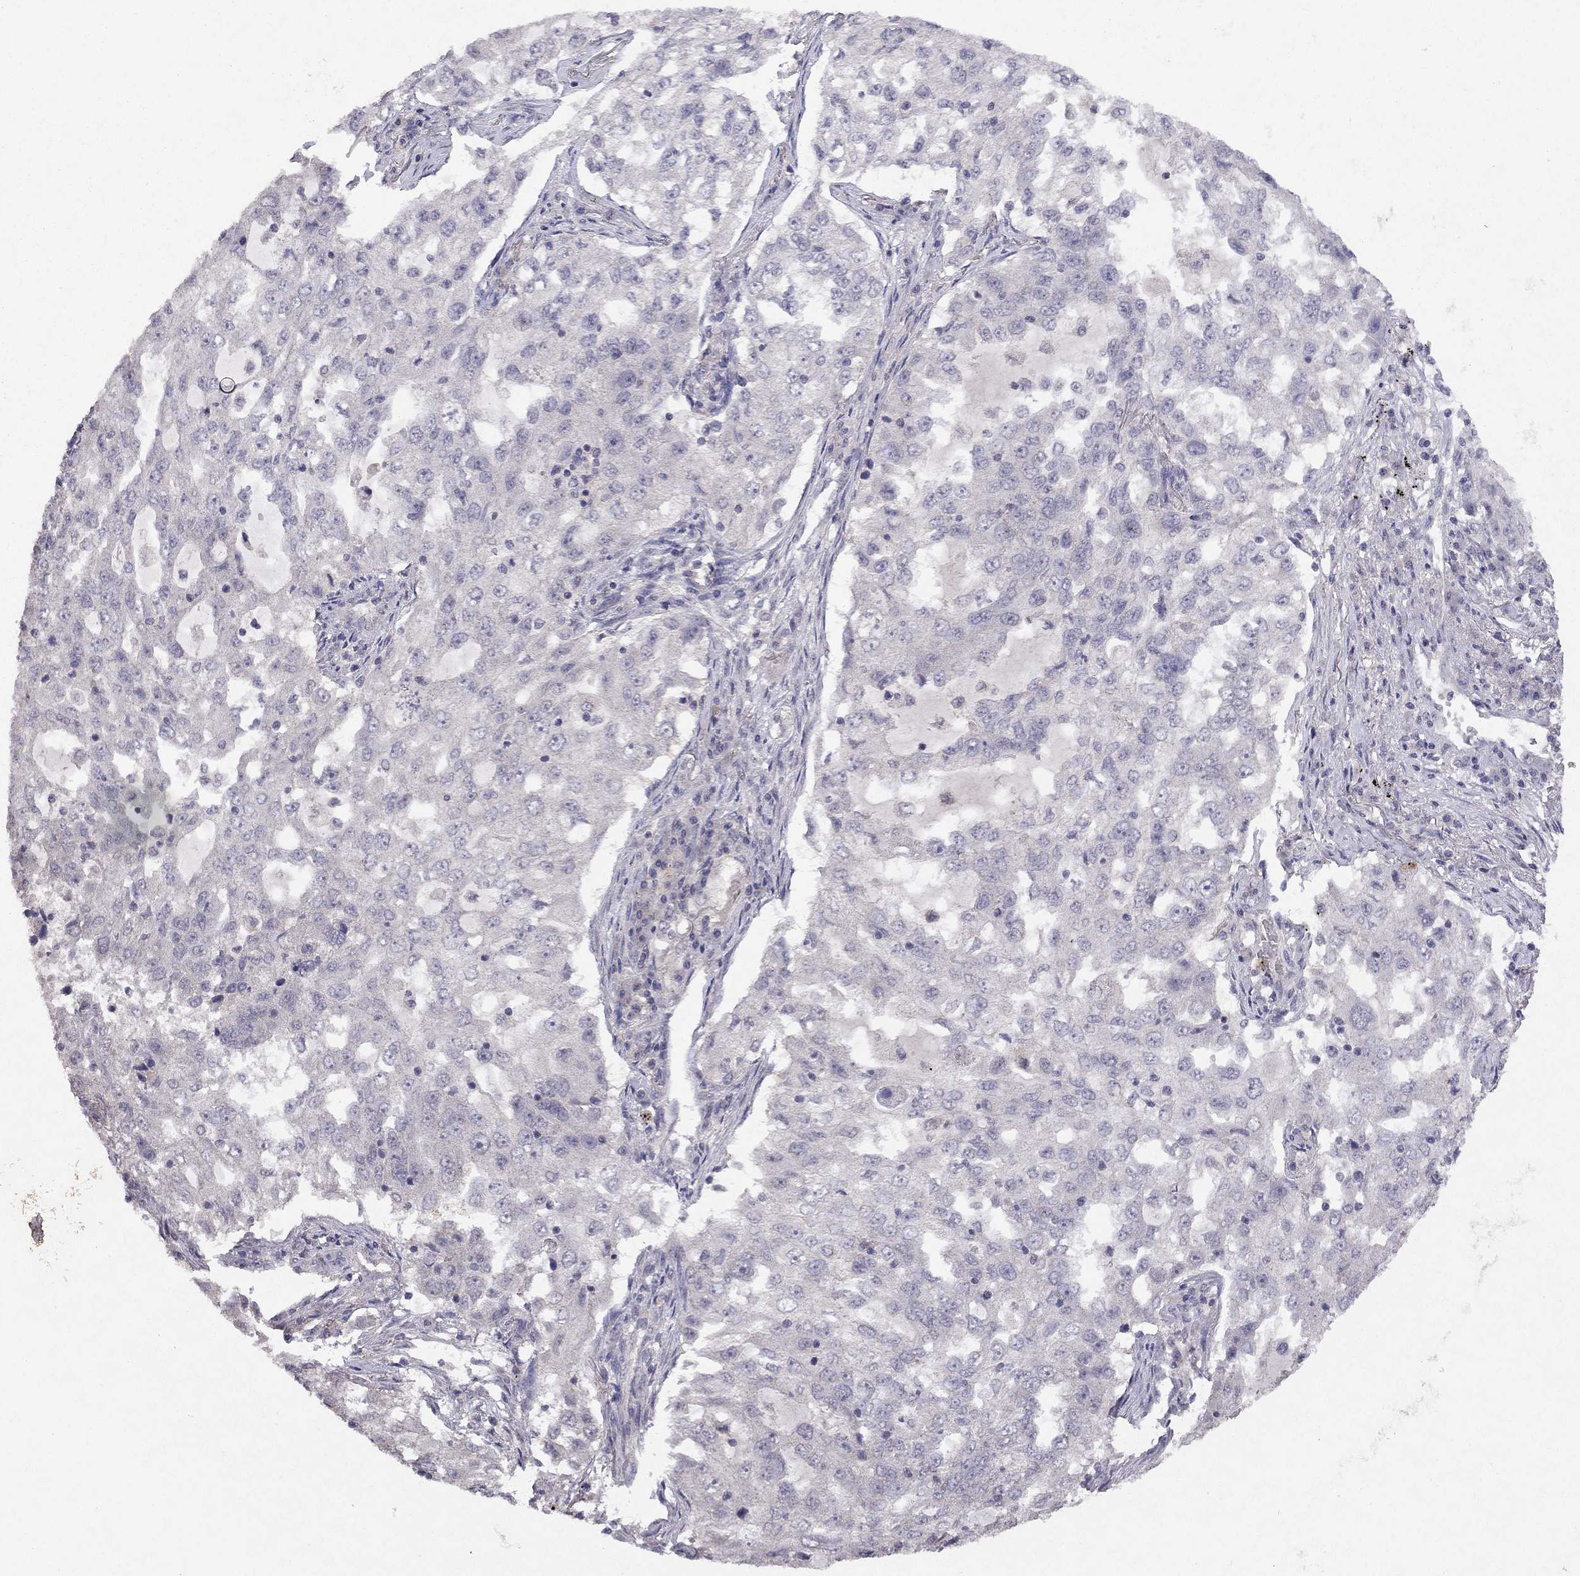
{"staining": {"intensity": "negative", "quantity": "none", "location": "none"}, "tissue": "lung cancer", "cell_type": "Tumor cells", "image_type": "cancer", "snomed": [{"axis": "morphology", "description": "Adenocarcinoma, NOS"}, {"axis": "topography", "description": "Lung"}], "caption": "An image of human lung cancer (adenocarcinoma) is negative for staining in tumor cells. (Brightfield microscopy of DAB immunohistochemistry at high magnification).", "gene": "ESR2", "patient": {"sex": "female", "age": 61}}